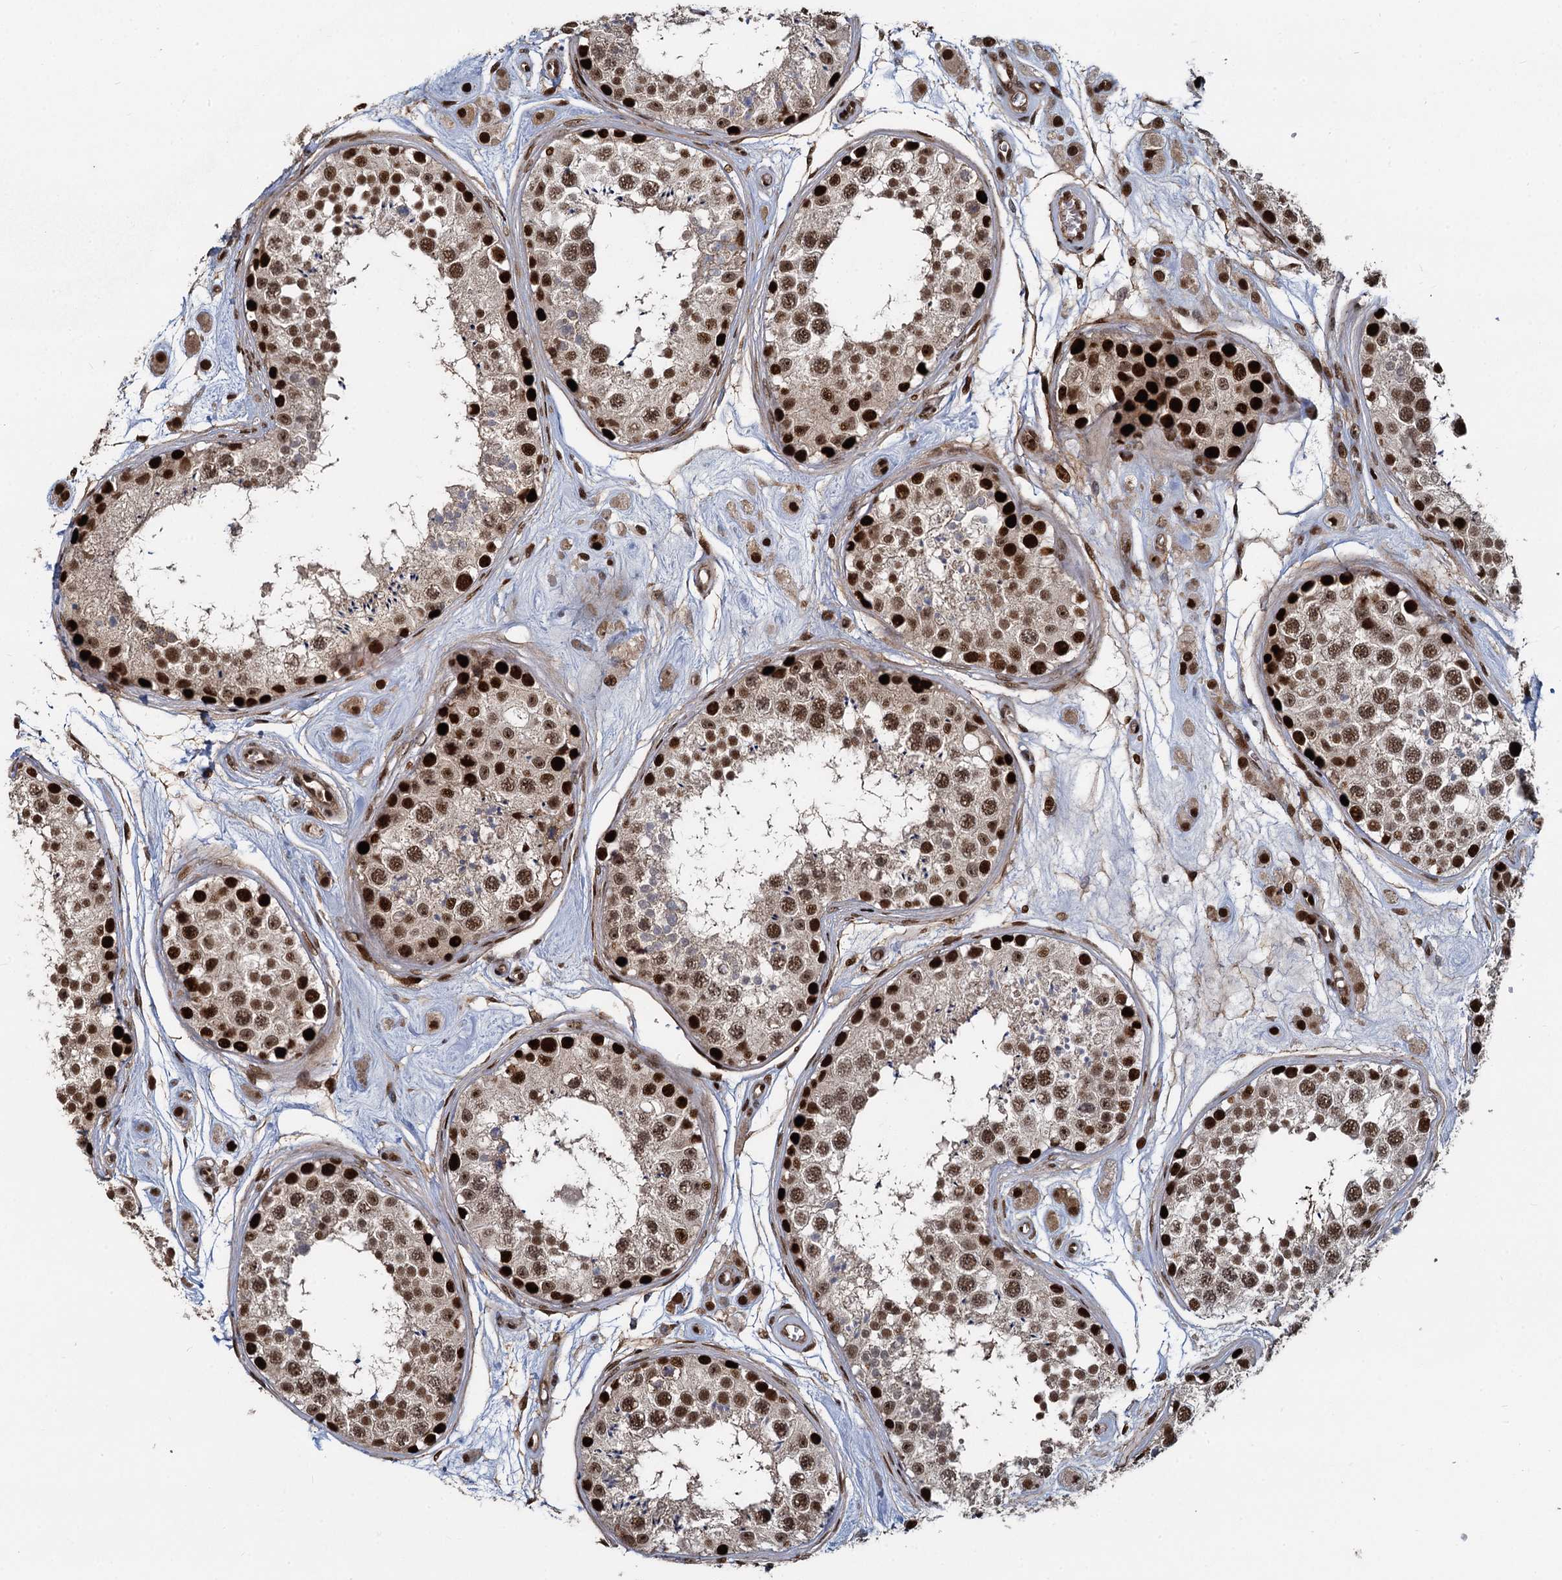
{"staining": {"intensity": "strong", "quantity": ">75%", "location": "nuclear"}, "tissue": "testis", "cell_type": "Cells in seminiferous ducts", "image_type": "normal", "snomed": [{"axis": "morphology", "description": "Normal tissue, NOS"}, {"axis": "topography", "description": "Testis"}], "caption": "Immunohistochemistry (IHC) photomicrograph of unremarkable testis: testis stained using immunohistochemistry shows high levels of strong protein expression localized specifically in the nuclear of cells in seminiferous ducts, appearing as a nuclear brown color.", "gene": "ANKRD49", "patient": {"sex": "male", "age": 25}}